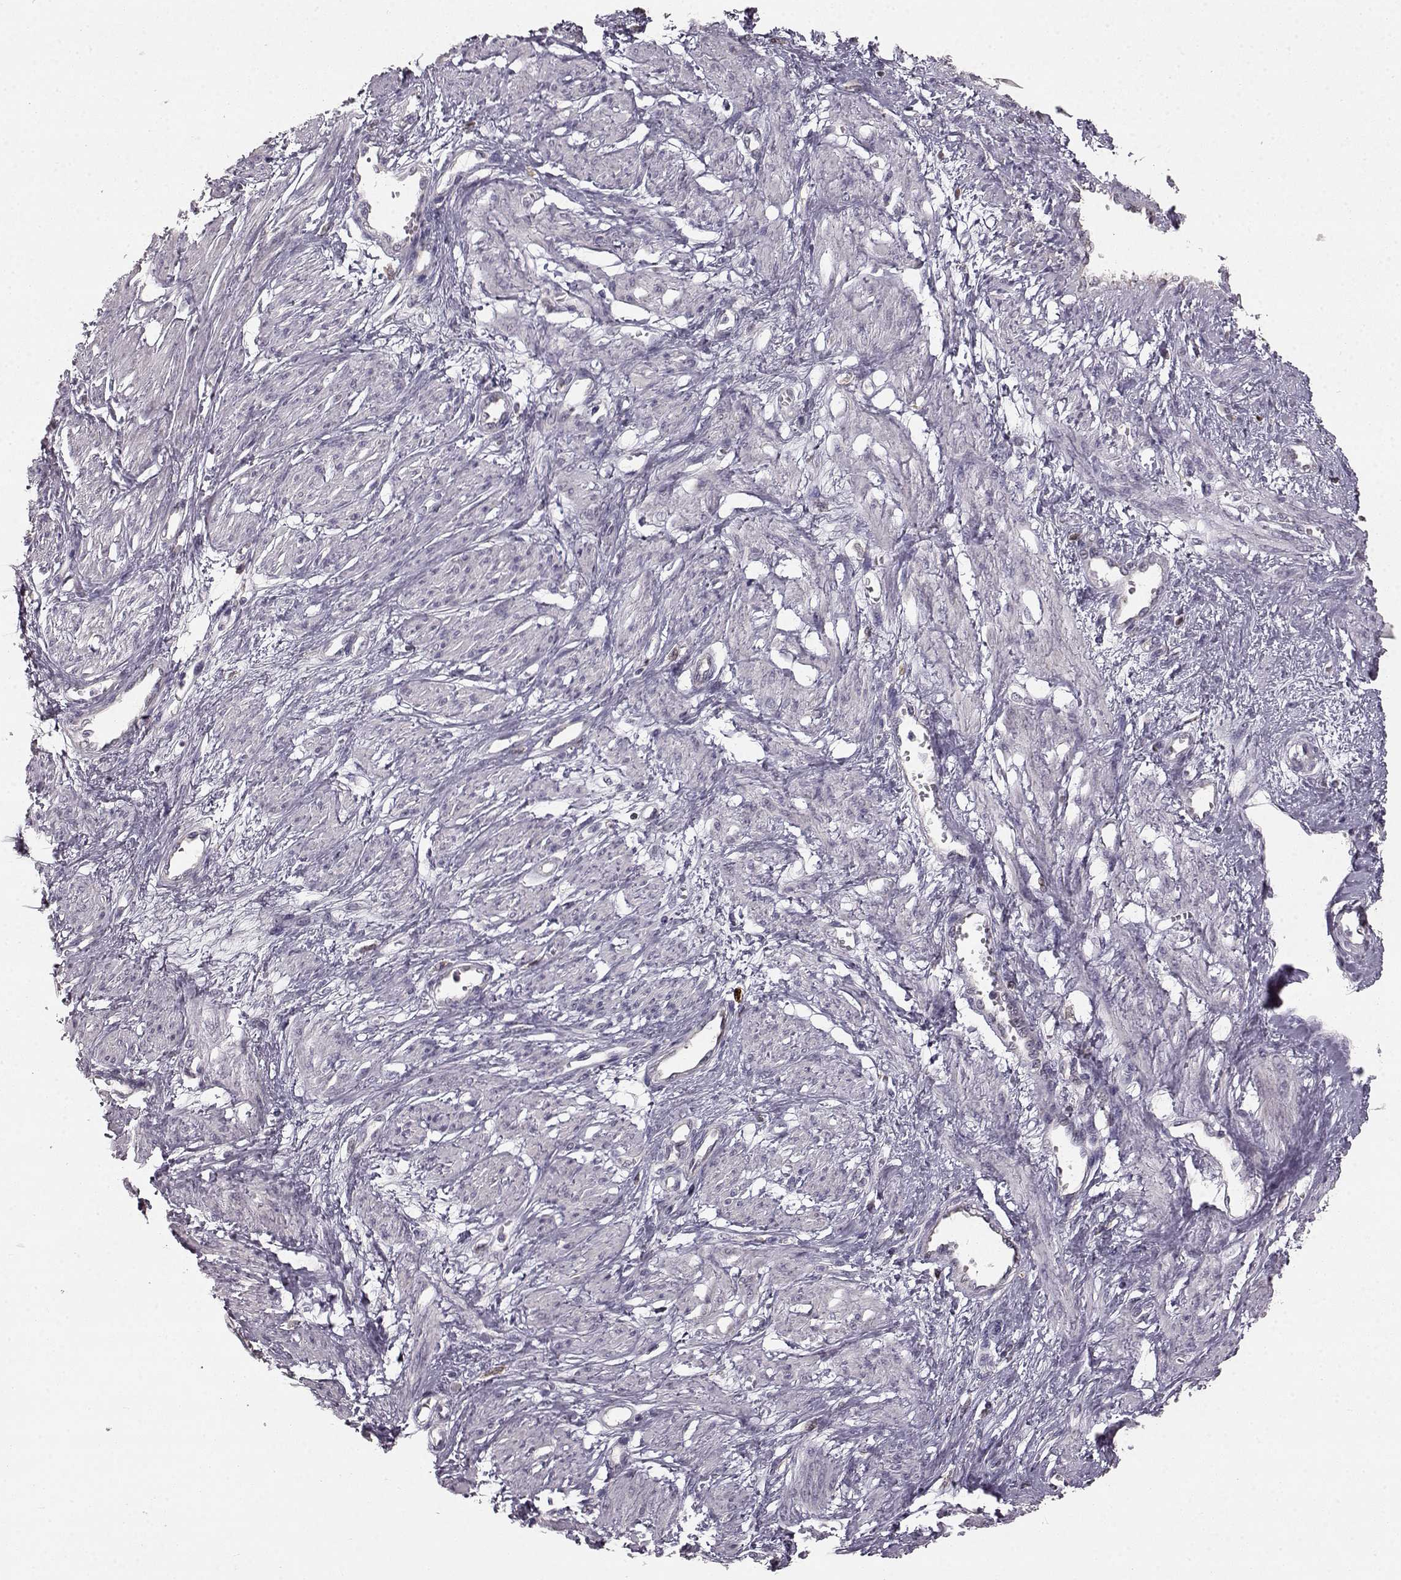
{"staining": {"intensity": "negative", "quantity": "none", "location": "none"}, "tissue": "smooth muscle", "cell_type": "Smooth muscle cells", "image_type": "normal", "snomed": [{"axis": "morphology", "description": "Normal tissue, NOS"}, {"axis": "topography", "description": "Smooth muscle"}, {"axis": "topography", "description": "Uterus"}], "caption": "Histopathology image shows no significant protein expression in smooth muscle cells of unremarkable smooth muscle. The staining is performed using DAB (3,3'-diaminobenzidine) brown chromogen with nuclei counter-stained in using hematoxylin.", "gene": "SPAG17", "patient": {"sex": "female", "age": 39}}